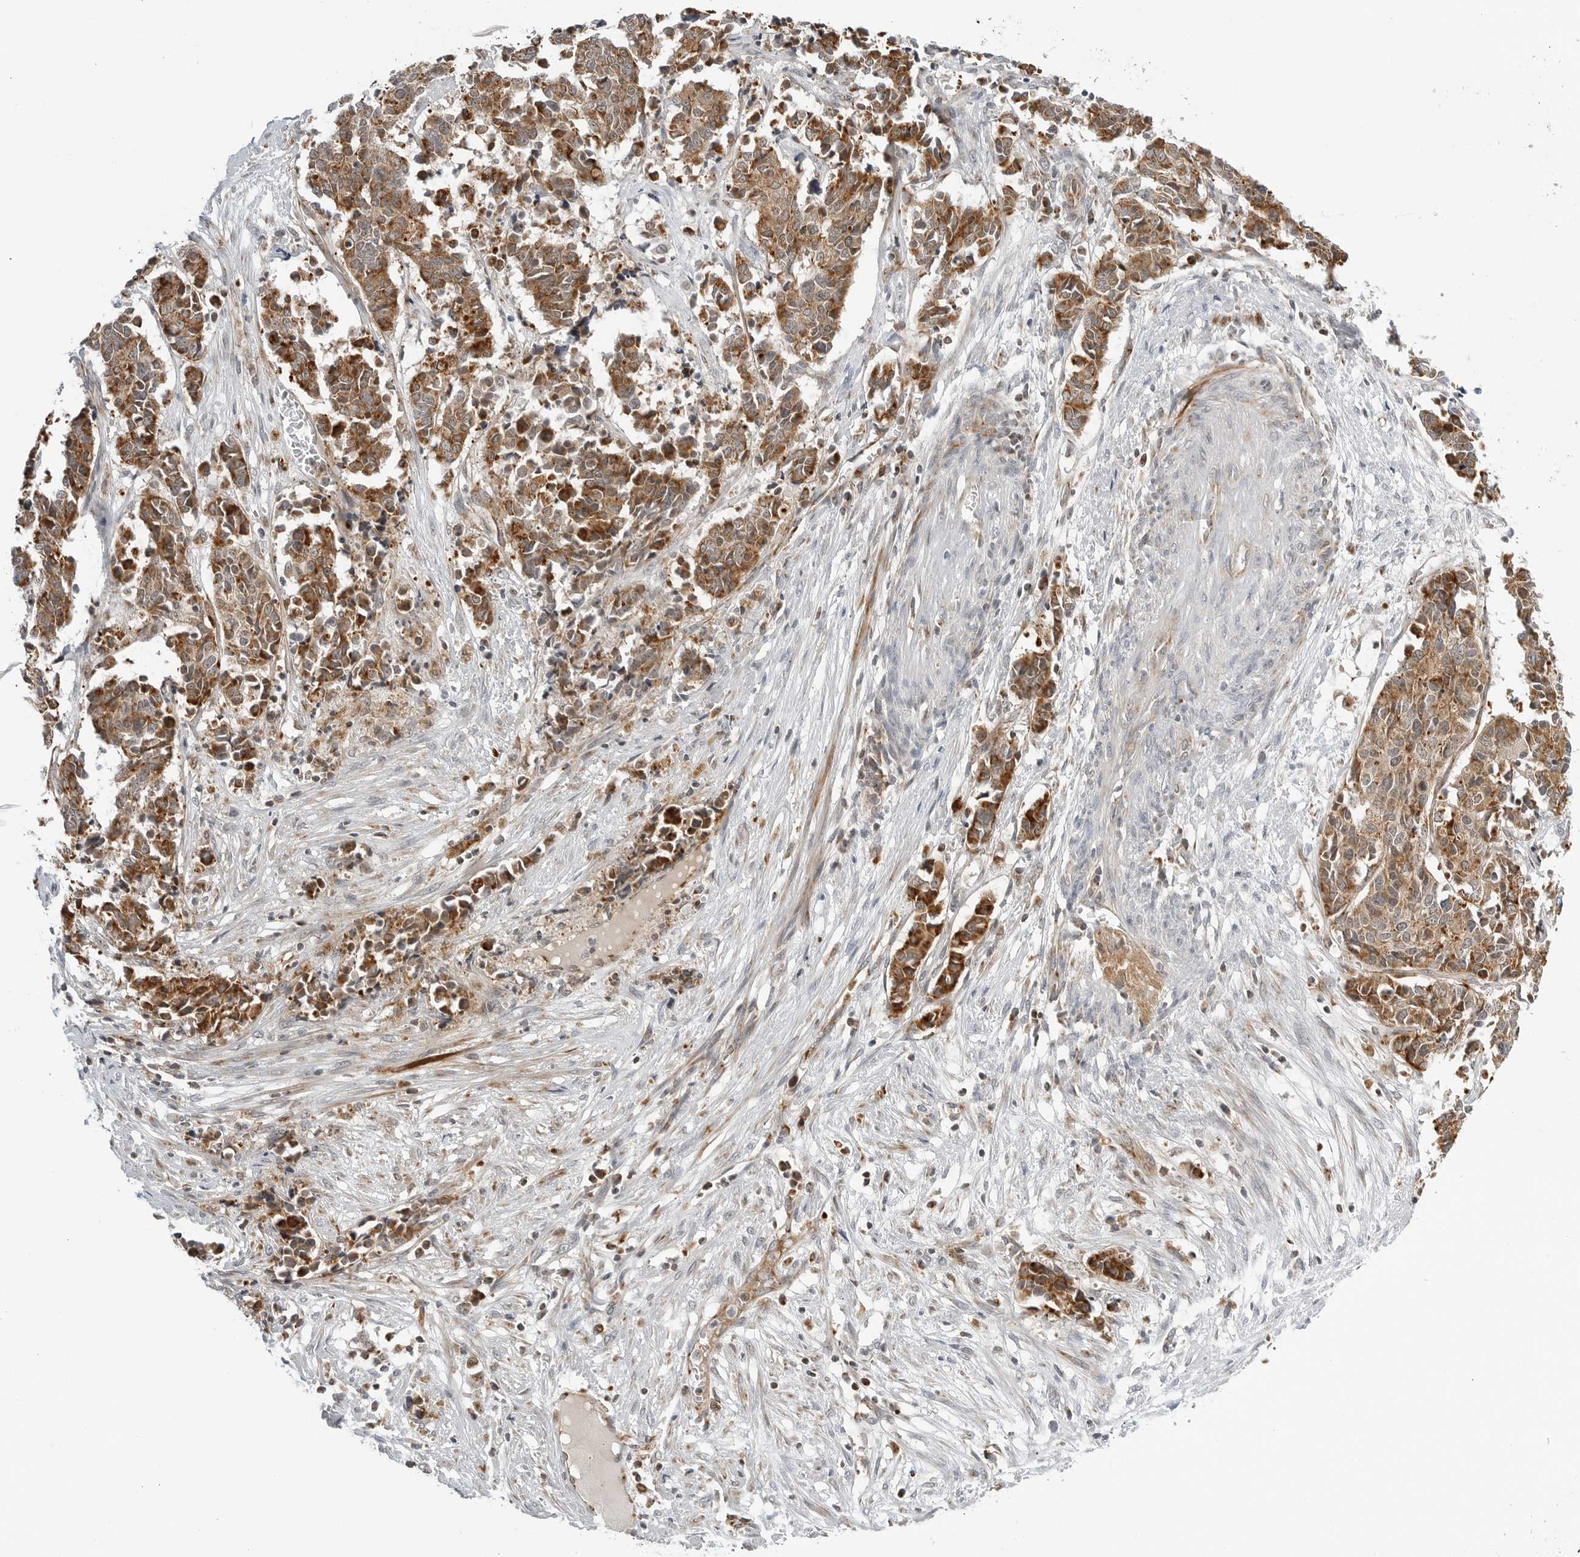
{"staining": {"intensity": "moderate", "quantity": ">75%", "location": "cytoplasmic/membranous"}, "tissue": "cervical cancer", "cell_type": "Tumor cells", "image_type": "cancer", "snomed": [{"axis": "morphology", "description": "Normal tissue, NOS"}, {"axis": "morphology", "description": "Squamous cell carcinoma, NOS"}, {"axis": "topography", "description": "Cervix"}], "caption": "IHC staining of cervical cancer (squamous cell carcinoma), which reveals medium levels of moderate cytoplasmic/membranous expression in about >75% of tumor cells indicating moderate cytoplasmic/membranous protein positivity. The staining was performed using DAB (3,3'-diaminobenzidine) (brown) for protein detection and nuclei were counterstained in hematoxylin (blue).", "gene": "PEX2", "patient": {"sex": "female", "age": 35}}